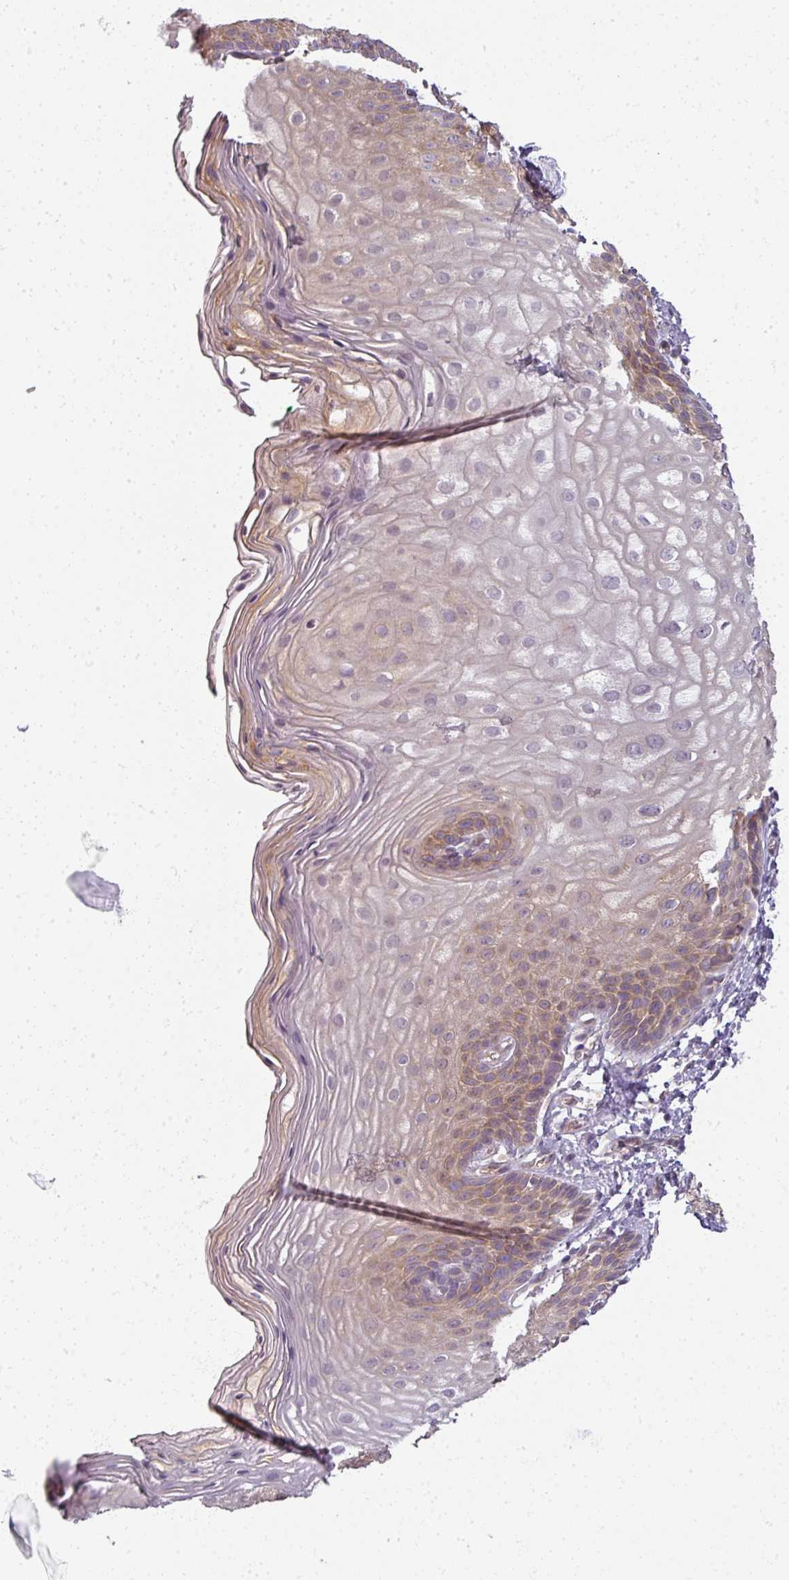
{"staining": {"intensity": "moderate", "quantity": "25%-75%", "location": "cytoplasmic/membranous"}, "tissue": "skin", "cell_type": "Epidermal cells", "image_type": "normal", "snomed": [{"axis": "morphology", "description": "Normal tissue, NOS"}, {"axis": "topography", "description": "Anal"}], "caption": "A brown stain highlights moderate cytoplasmic/membranous expression of a protein in epidermal cells of unremarkable skin.", "gene": "AGPAT4", "patient": {"sex": "female", "age": 40}}